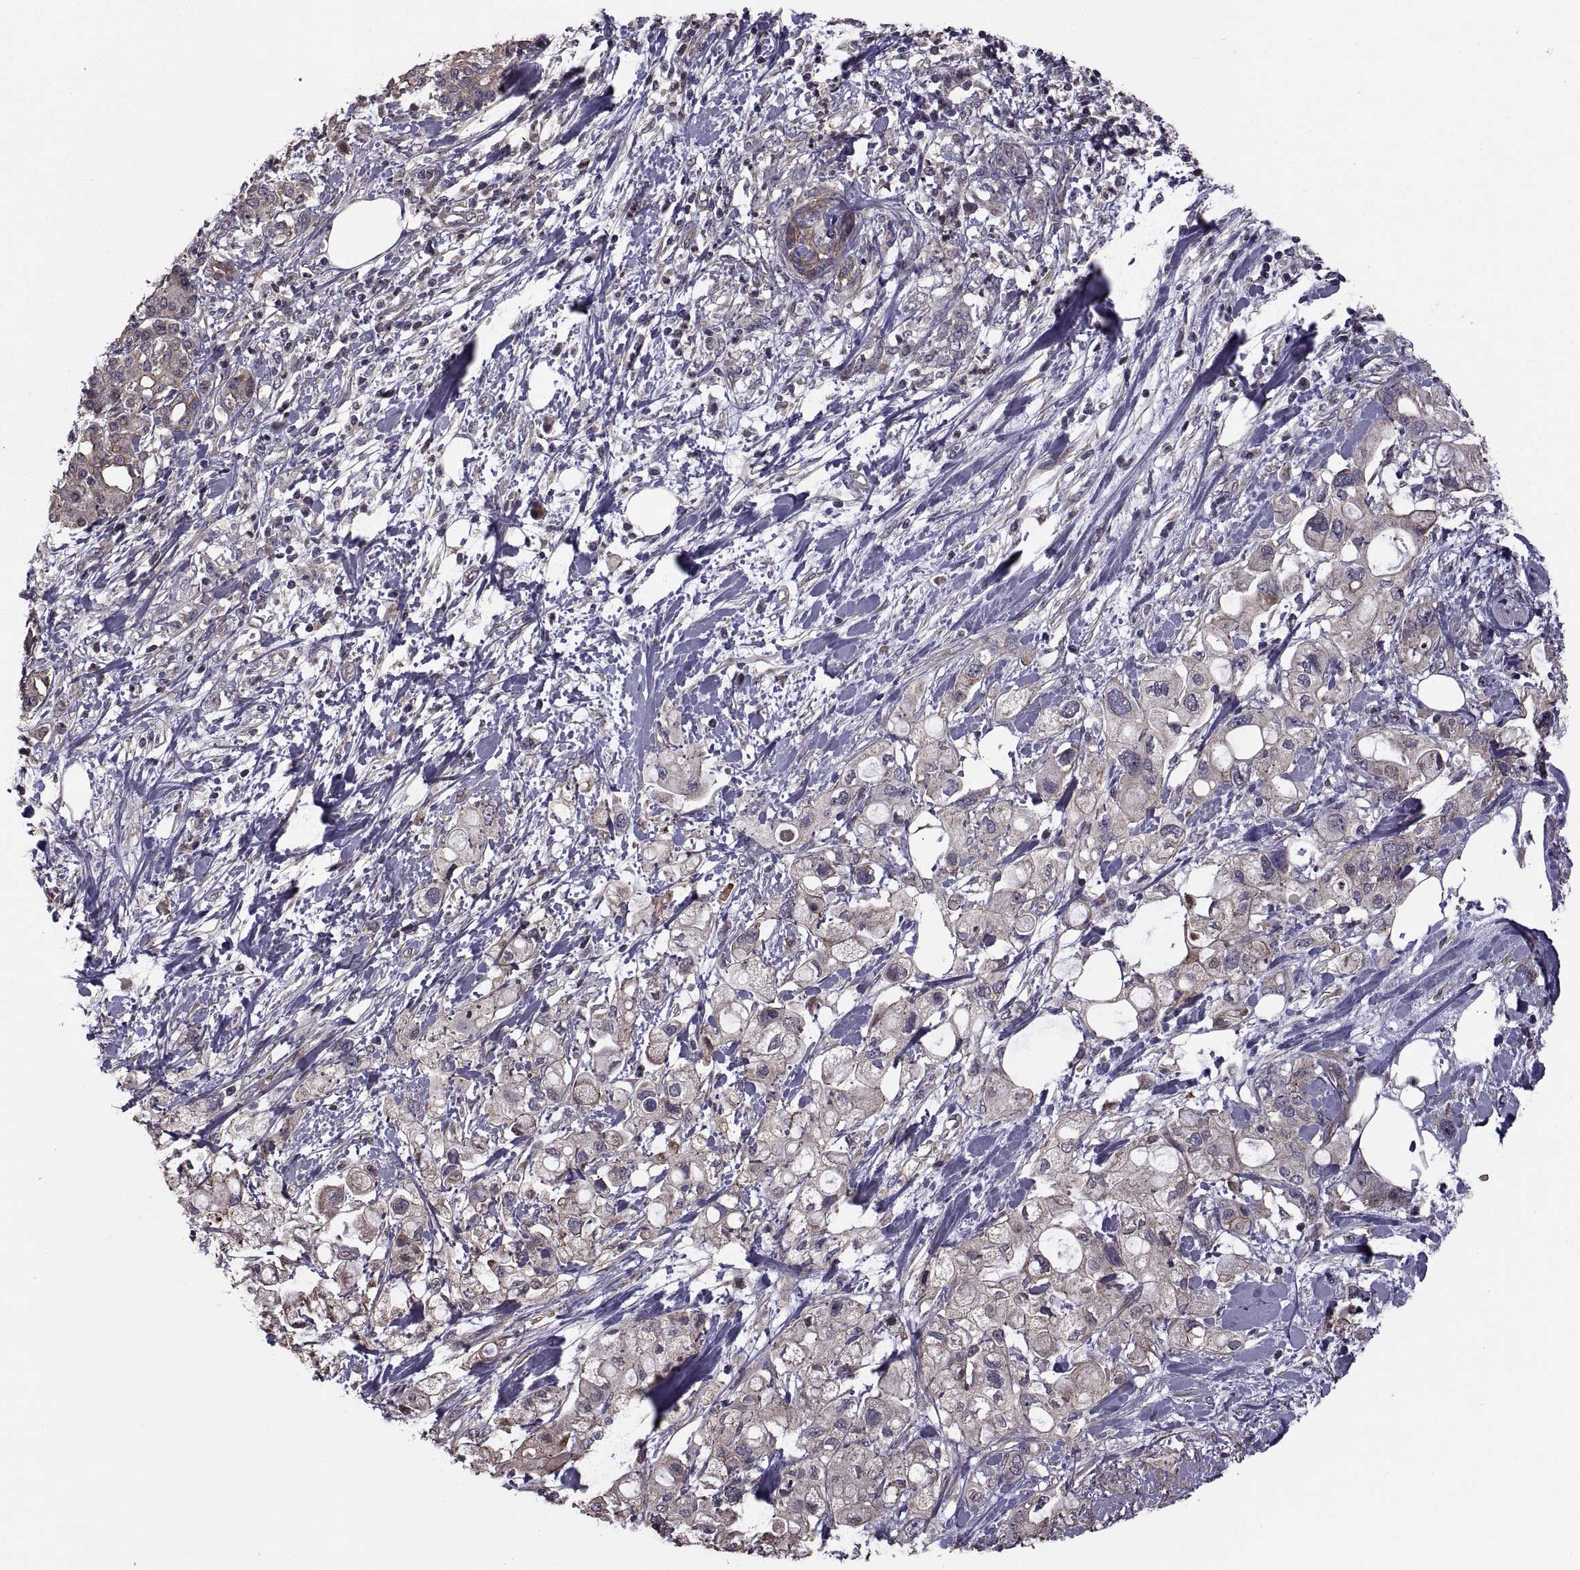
{"staining": {"intensity": "negative", "quantity": "none", "location": "none"}, "tissue": "pancreatic cancer", "cell_type": "Tumor cells", "image_type": "cancer", "snomed": [{"axis": "morphology", "description": "Adenocarcinoma, NOS"}, {"axis": "topography", "description": "Pancreas"}], "caption": "IHC photomicrograph of human pancreatic cancer stained for a protein (brown), which displays no expression in tumor cells.", "gene": "PMM2", "patient": {"sex": "female", "age": 56}}